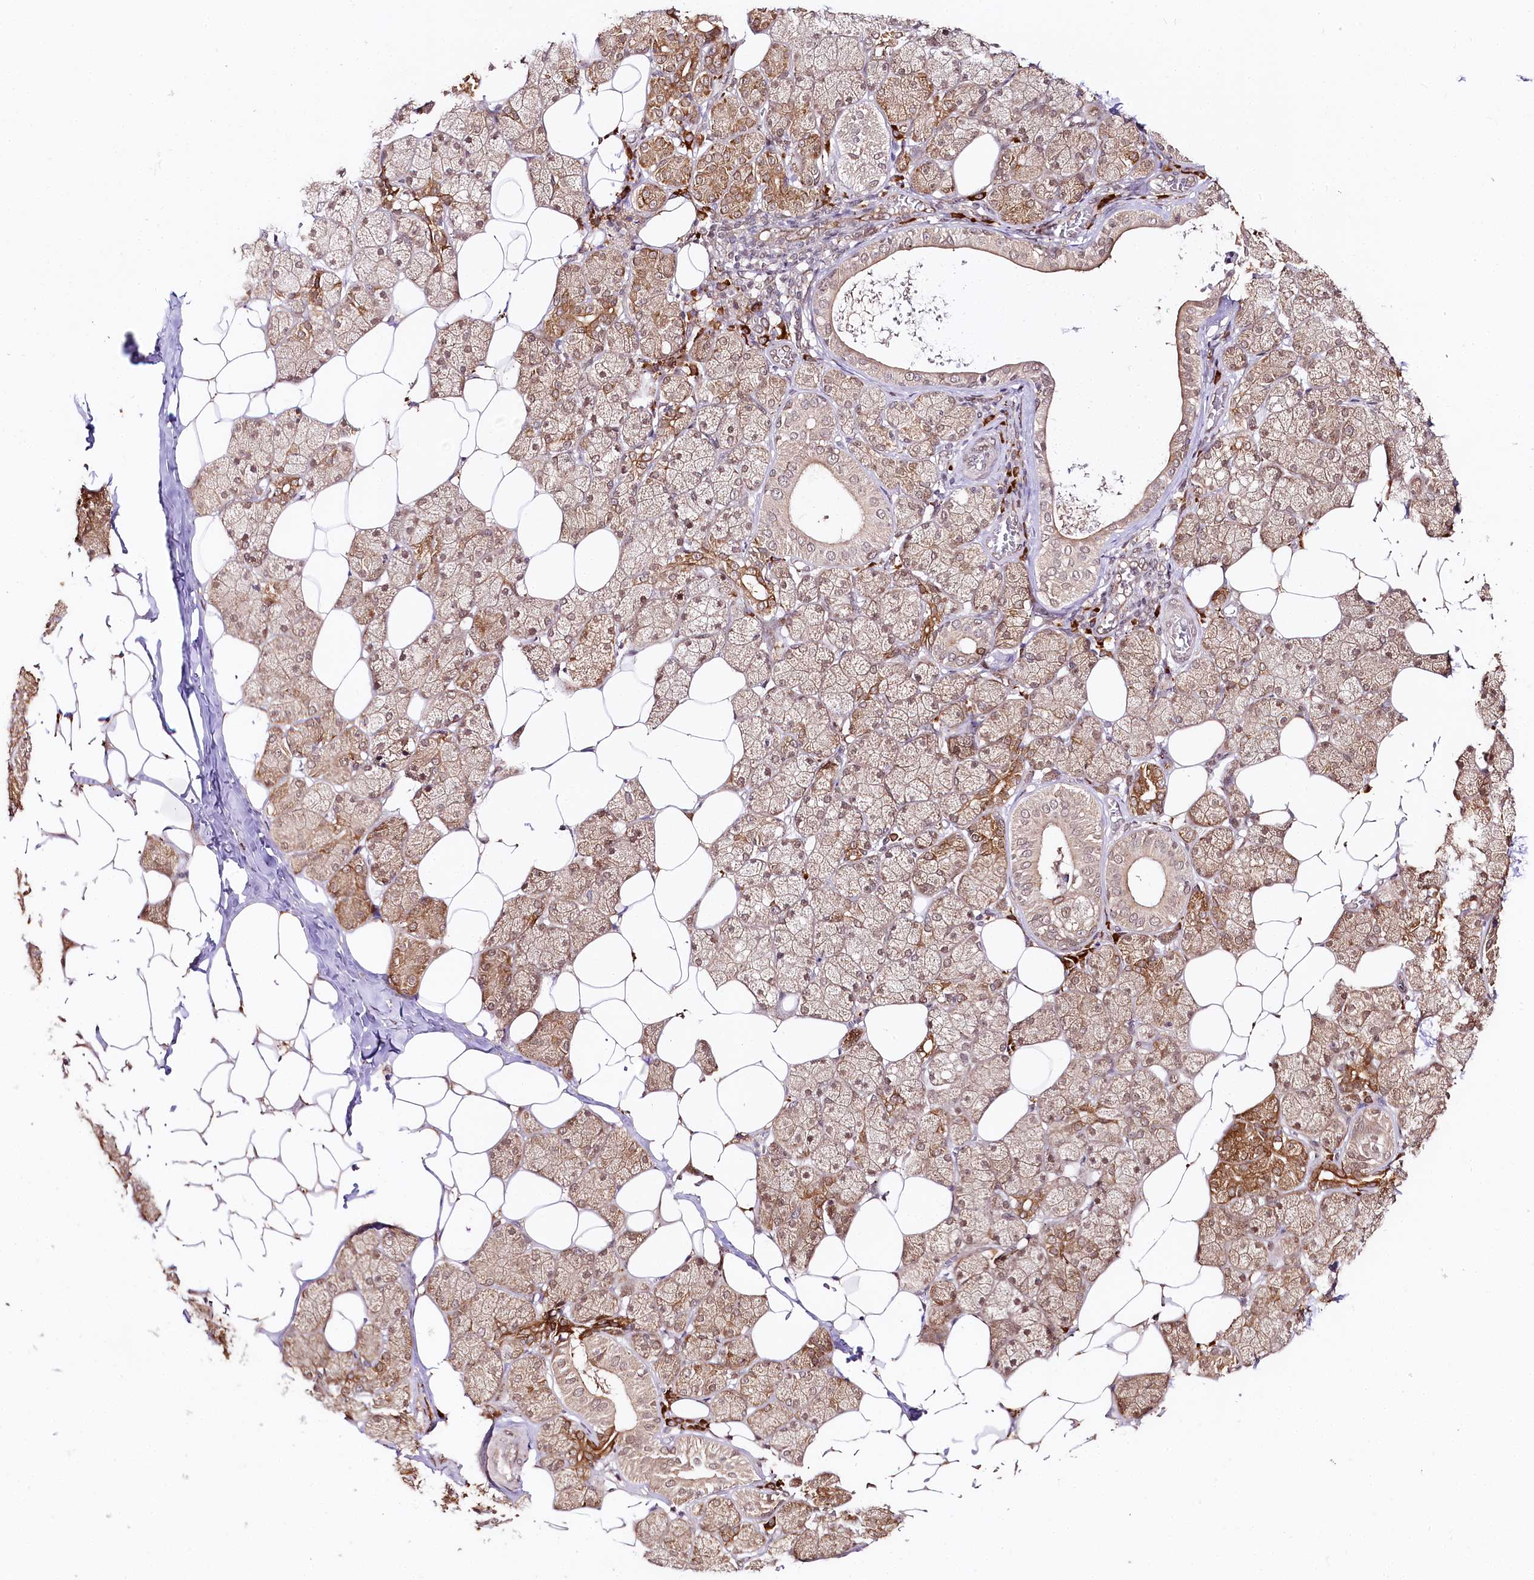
{"staining": {"intensity": "moderate", "quantity": ">75%", "location": "cytoplasmic/membranous,nuclear"}, "tissue": "salivary gland", "cell_type": "Glandular cells", "image_type": "normal", "snomed": [{"axis": "morphology", "description": "Normal tissue, NOS"}, {"axis": "topography", "description": "Salivary gland"}], "caption": "Salivary gland was stained to show a protein in brown. There is medium levels of moderate cytoplasmic/membranous,nuclear expression in approximately >75% of glandular cells.", "gene": "CNPY2", "patient": {"sex": "female", "age": 33}}